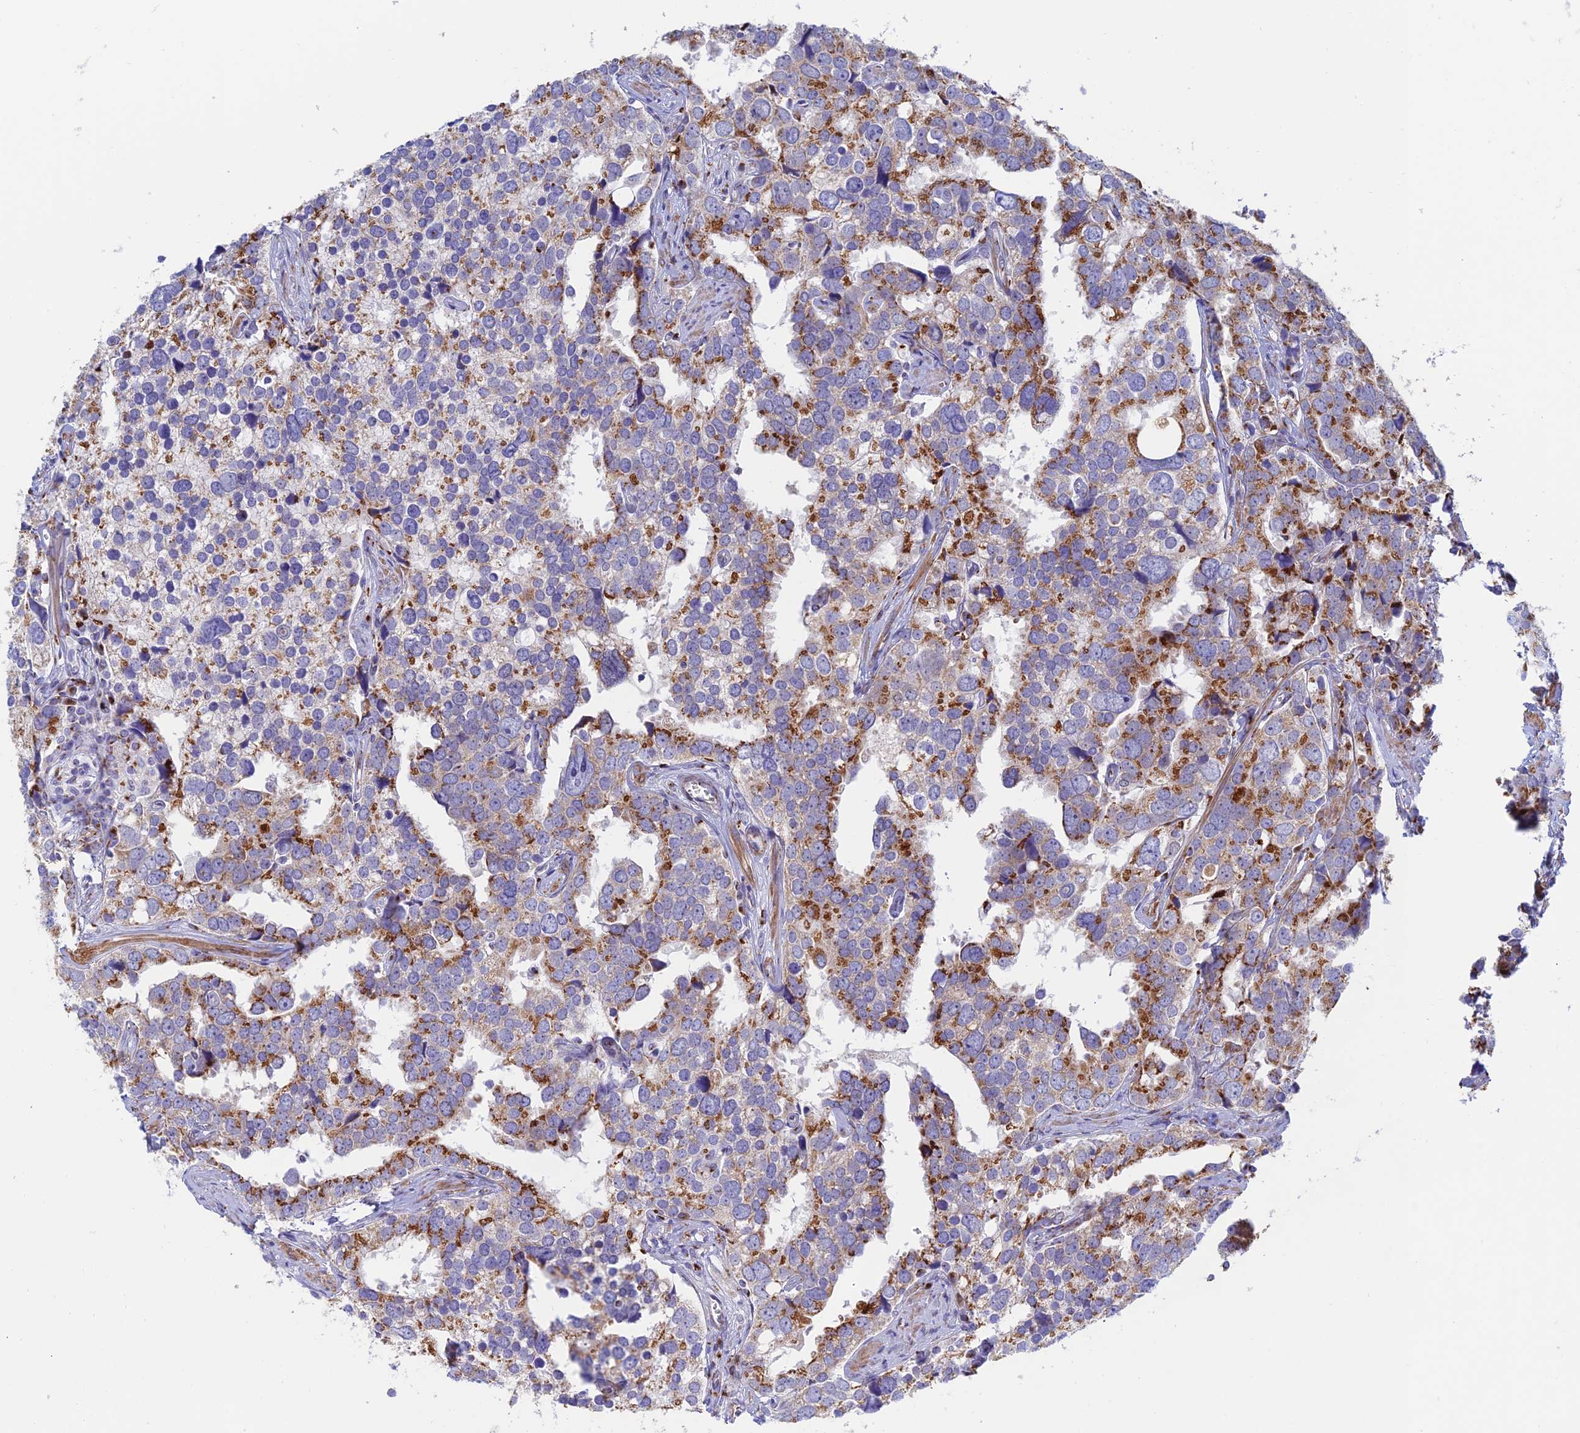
{"staining": {"intensity": "strong", "quantity": ">75%", "location": "cytoplasmic/membranous"}, "tissue": "prostate cancer", "cell_type": "Tumor cells", "image_type": "cancer", "snomed": [{"axis": "morphology", "description": "Adenocarcinoma, High grade"}, {"axis": "topography", "description": "Prostate"}], "caption": "Strong cytoplasmic/membranous staining for a protein is appreciated in approximately >75% of tumor cells of adenocarcinoma (high-grade) (prostate) using IHC.", "gene": "HS2ST1", "patient": {"sex": "male", "age": 71}}